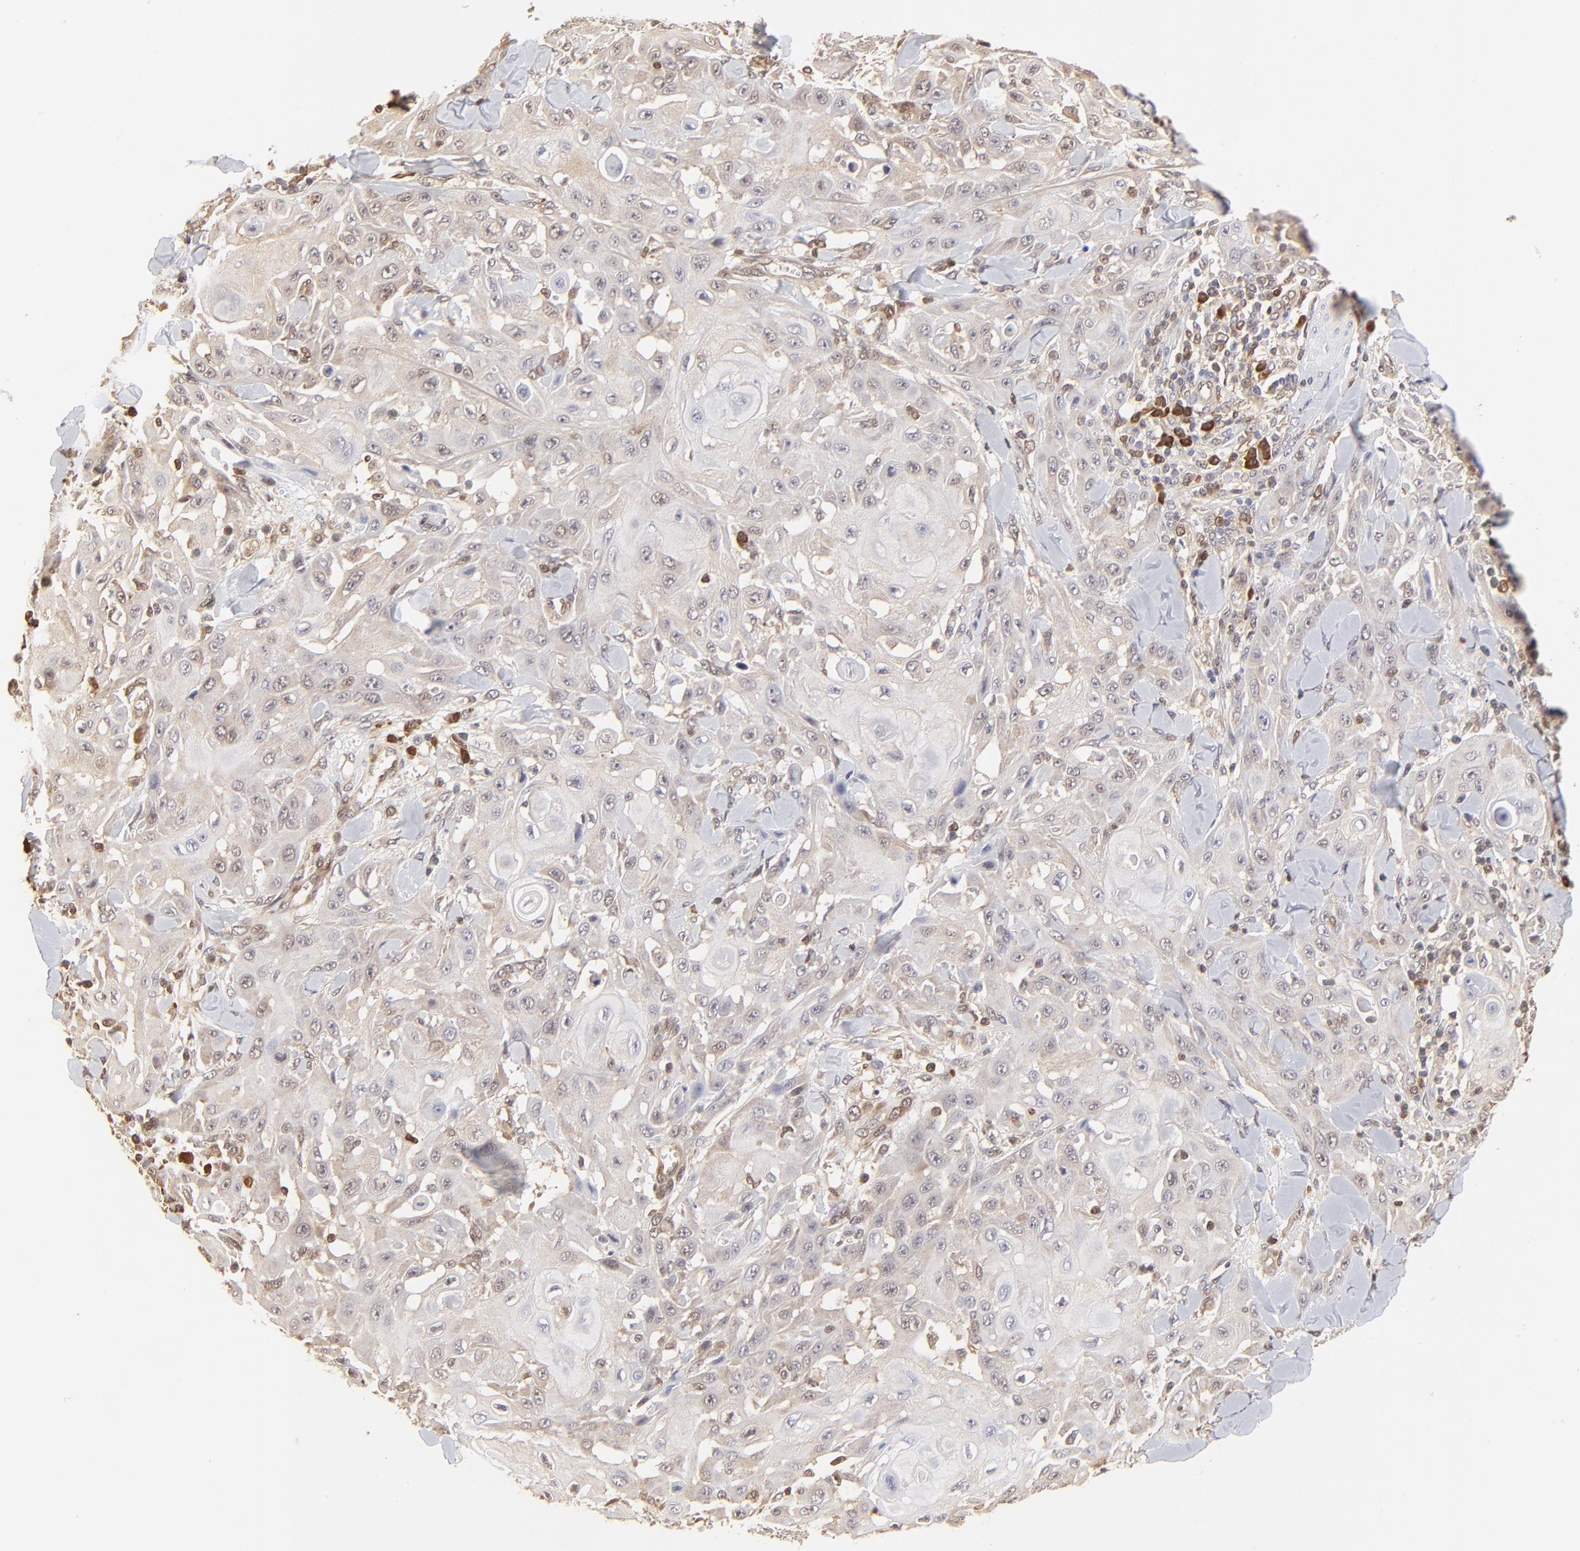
{"staining": {"intensity": "negative", "quantity": "none", "location": "none"}, "tissue": "skin cancer", "cell_type": "Tumor cells", "image_type": "cancer", "snomed": [{"axis": "morphology", "description": "Squamous cell carcinoma, NOS"}, {"axis": "topography", "description": "Skin"}], "caption": "Skin squamous cell carcinoma stained for a protein using immunohistochemistry (IHC) shows no positivity tumor cells.", "gene": "CASP3", "patient": {"sex": "male", "age": 24}}